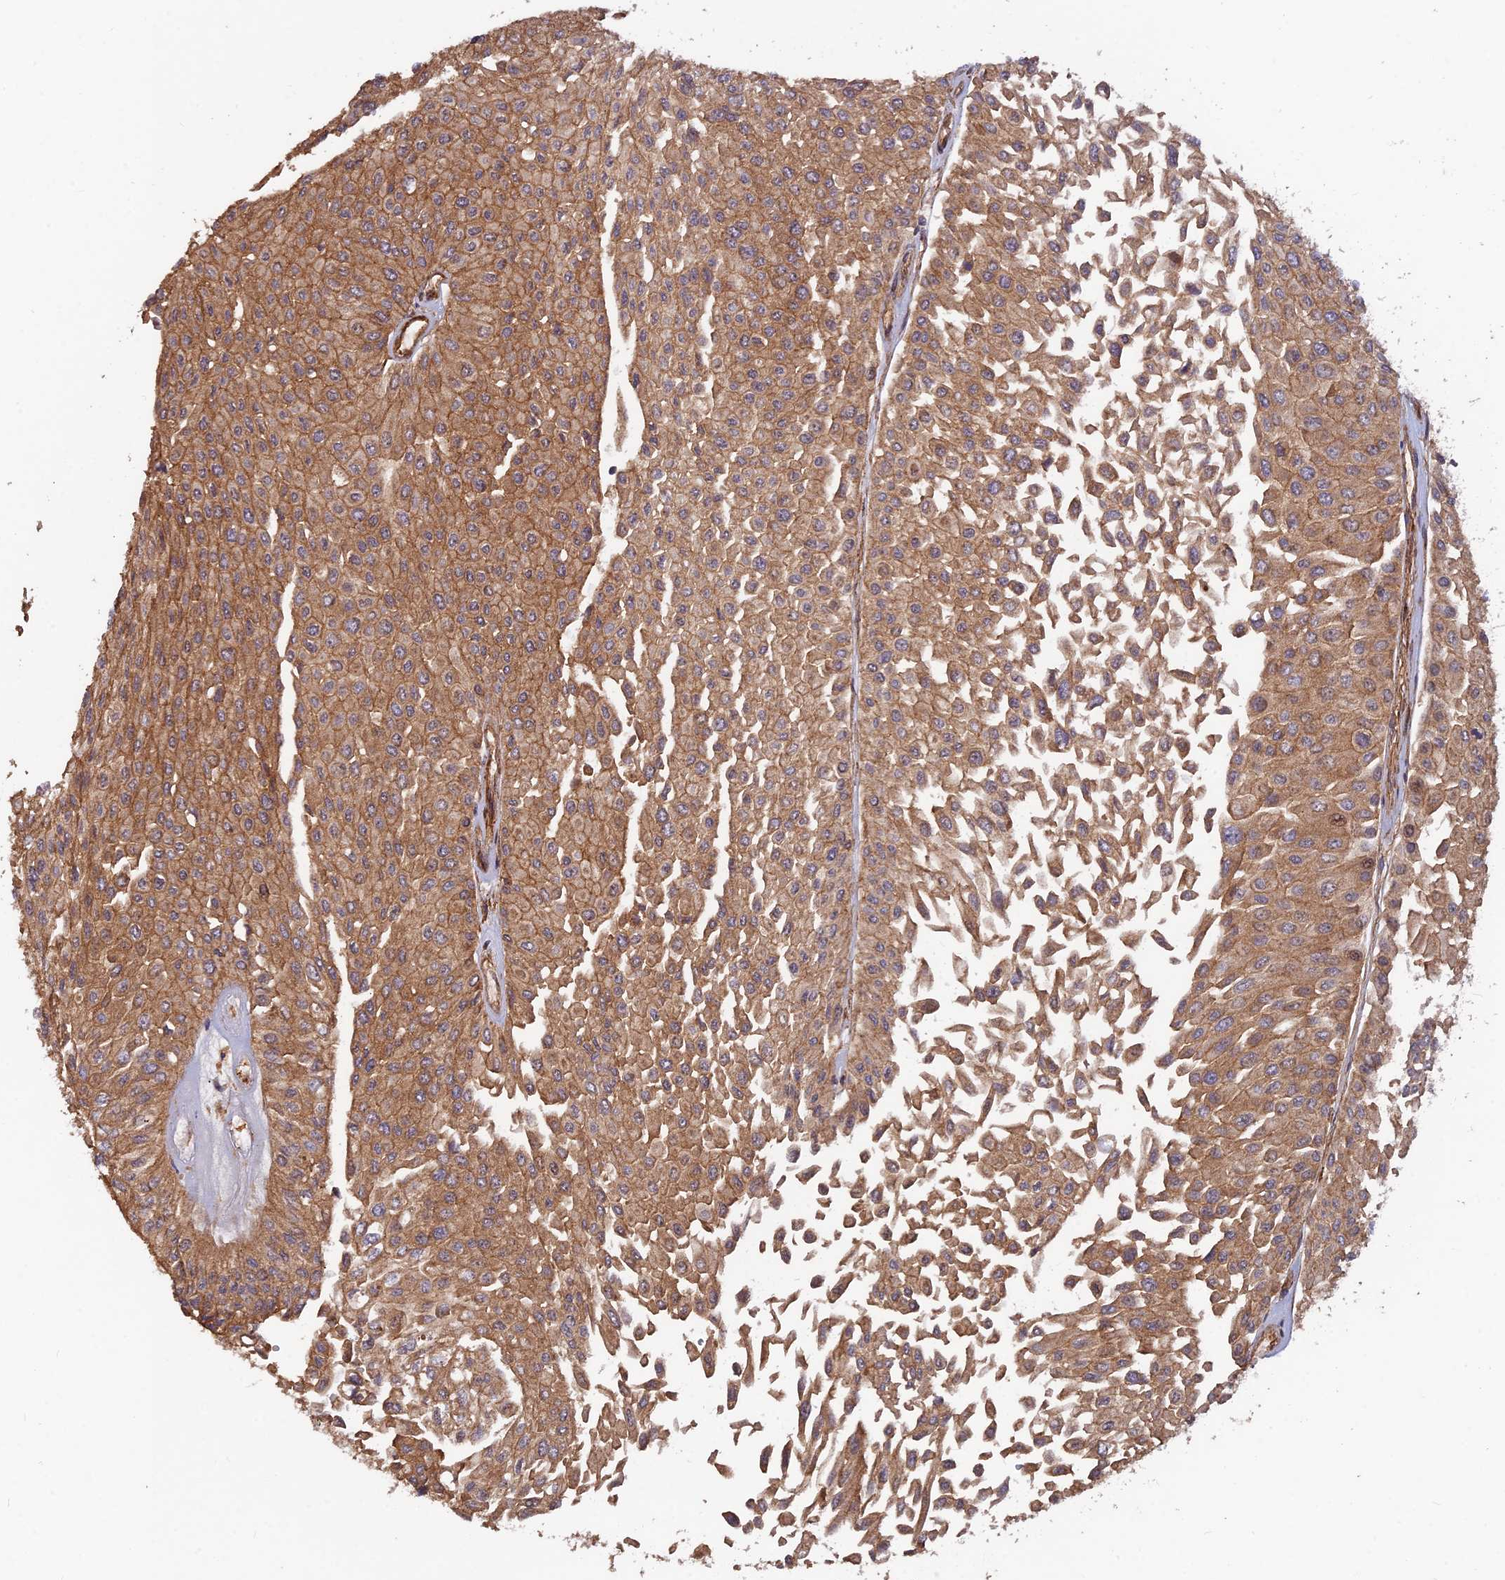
{"staining": {"intensity": "moderate", "quantity": ">75%", "location": "cytoplasmic/membranous"}, "tissue": "urothelial cancer", "cell_type": "Tumor cells", "image_type": "cancer", "snomed": [{"axis": "morphology", "description": "Urothelial carcinoma, Low grade"}, {"axis": "topography", "description": "Urinary bladder"}], "caption": "Low-grade urothelial carcinoma was stained to show a protein in brown. There is medium levels of moderate cytoplasmic/membranous positivity in approximately >75% of tumor cells. The protein of interest is stained brown, and the nuclei are stained in blue (DAB (3,3'-diaminobenzidine) IHC with brightfield microscopy, high magnification).", "gene": "RELCH", "patient": {"sex": "male", "age": 67}}